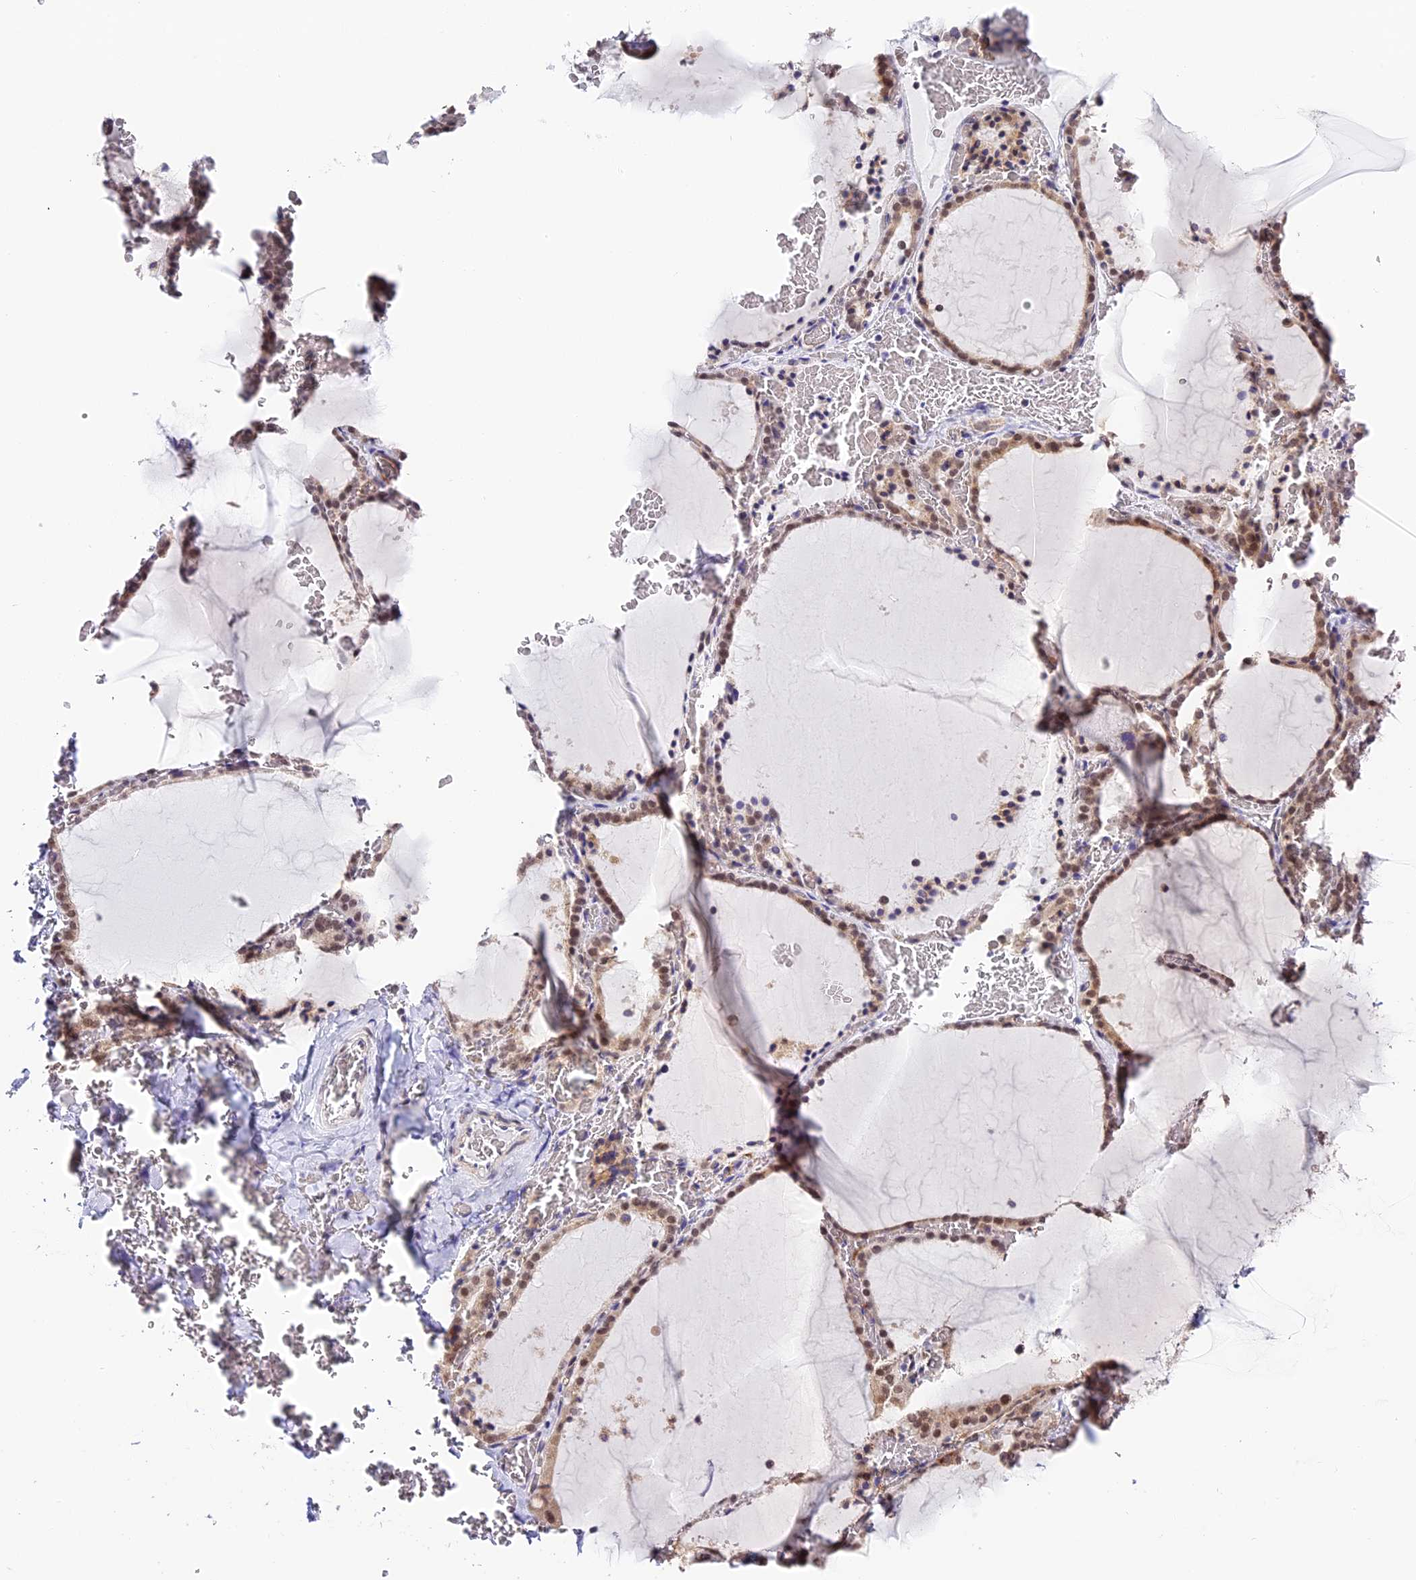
{"staining": {"intensity": "moderate", "quantity": ">75%", "location": "cytoplasmic/membranous,nuclear"}, "tissue": "thyroid gland", "cell_type": "Glandular cells", "image_type": "normal", "snomed": [{"axis": "morphology", "description": "Normal tissue, NOS"}, {"axis": "topography", "description": "Thyroid gland"}], "caption": "Immunohistochemical staining of unremarkable thyroid gland demonstrates >75% levels of moderate cytoplasmic/membranous,nuclear protein positivity in about >75% of glandular cells.", "gene": "HEATR5B", "patient": {"sex": "female", "age": 39}}